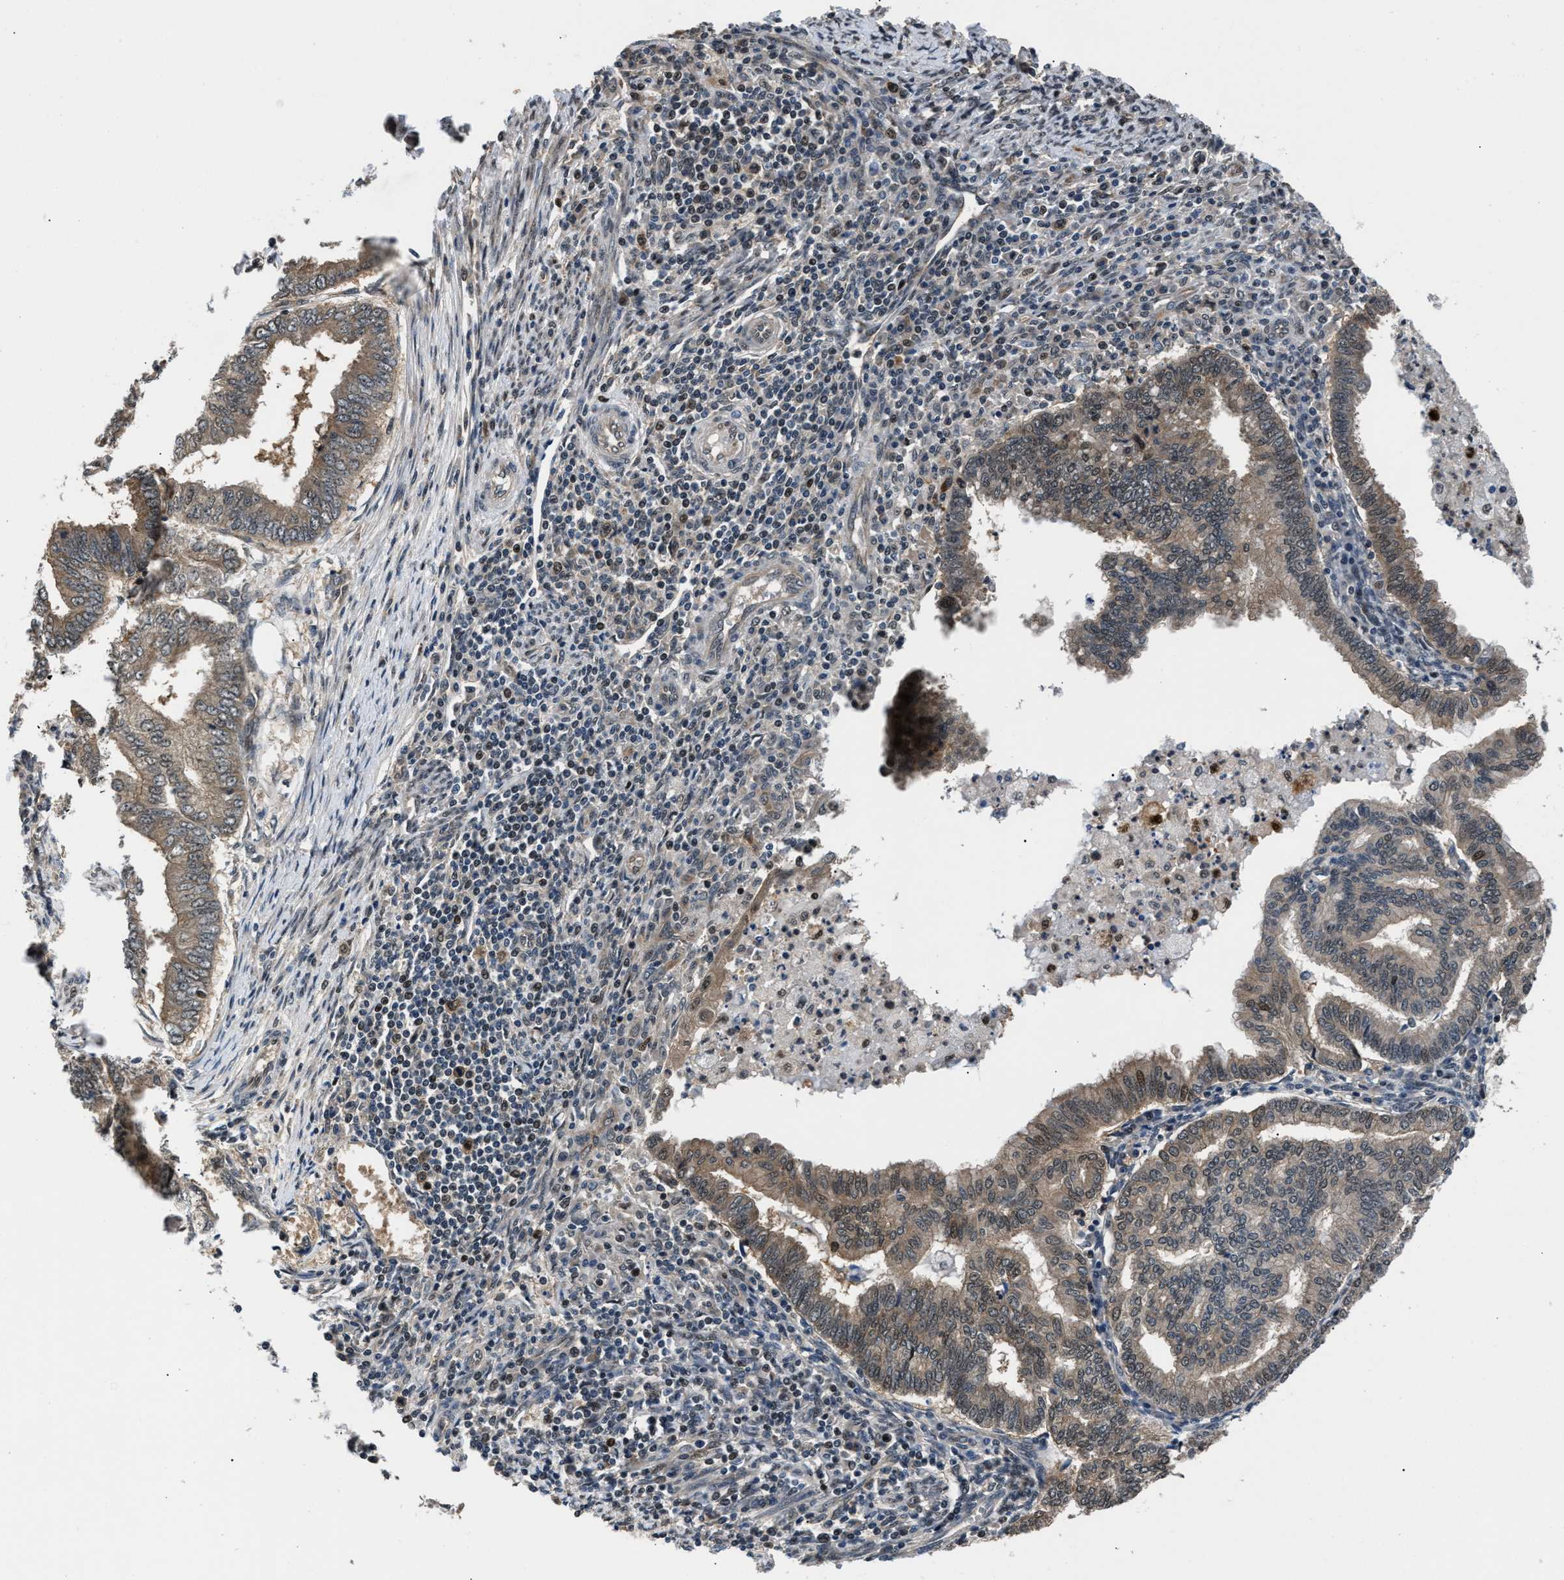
{"staining": {"intensity": "weak", "quantity": ">75%", "location": "cytoplasmic/membranous"}, "tissue": "endometrial cancer", "cell_type": "Tumor cells", "image_type": "cancer", "snomed": [{"axis": "morphology", "description": "Polyp, NOS"}, {"axis": "morphology", "description": "Adenocarcinoma, NOS"}, {"axis": "morphology", "description": "Adenoma, NOS"}, {"axis": "topography", "description": "Endometrium"}], "caption": "Immunohistochemical staining of human endometrial cancer (adenoma) demonstrates low levels of weak cytoplasmic/membranous protein expression in approximately >75% of tumor cells.", "gene": "RBM33", "patient": {"sex": "female", "age": 79}}